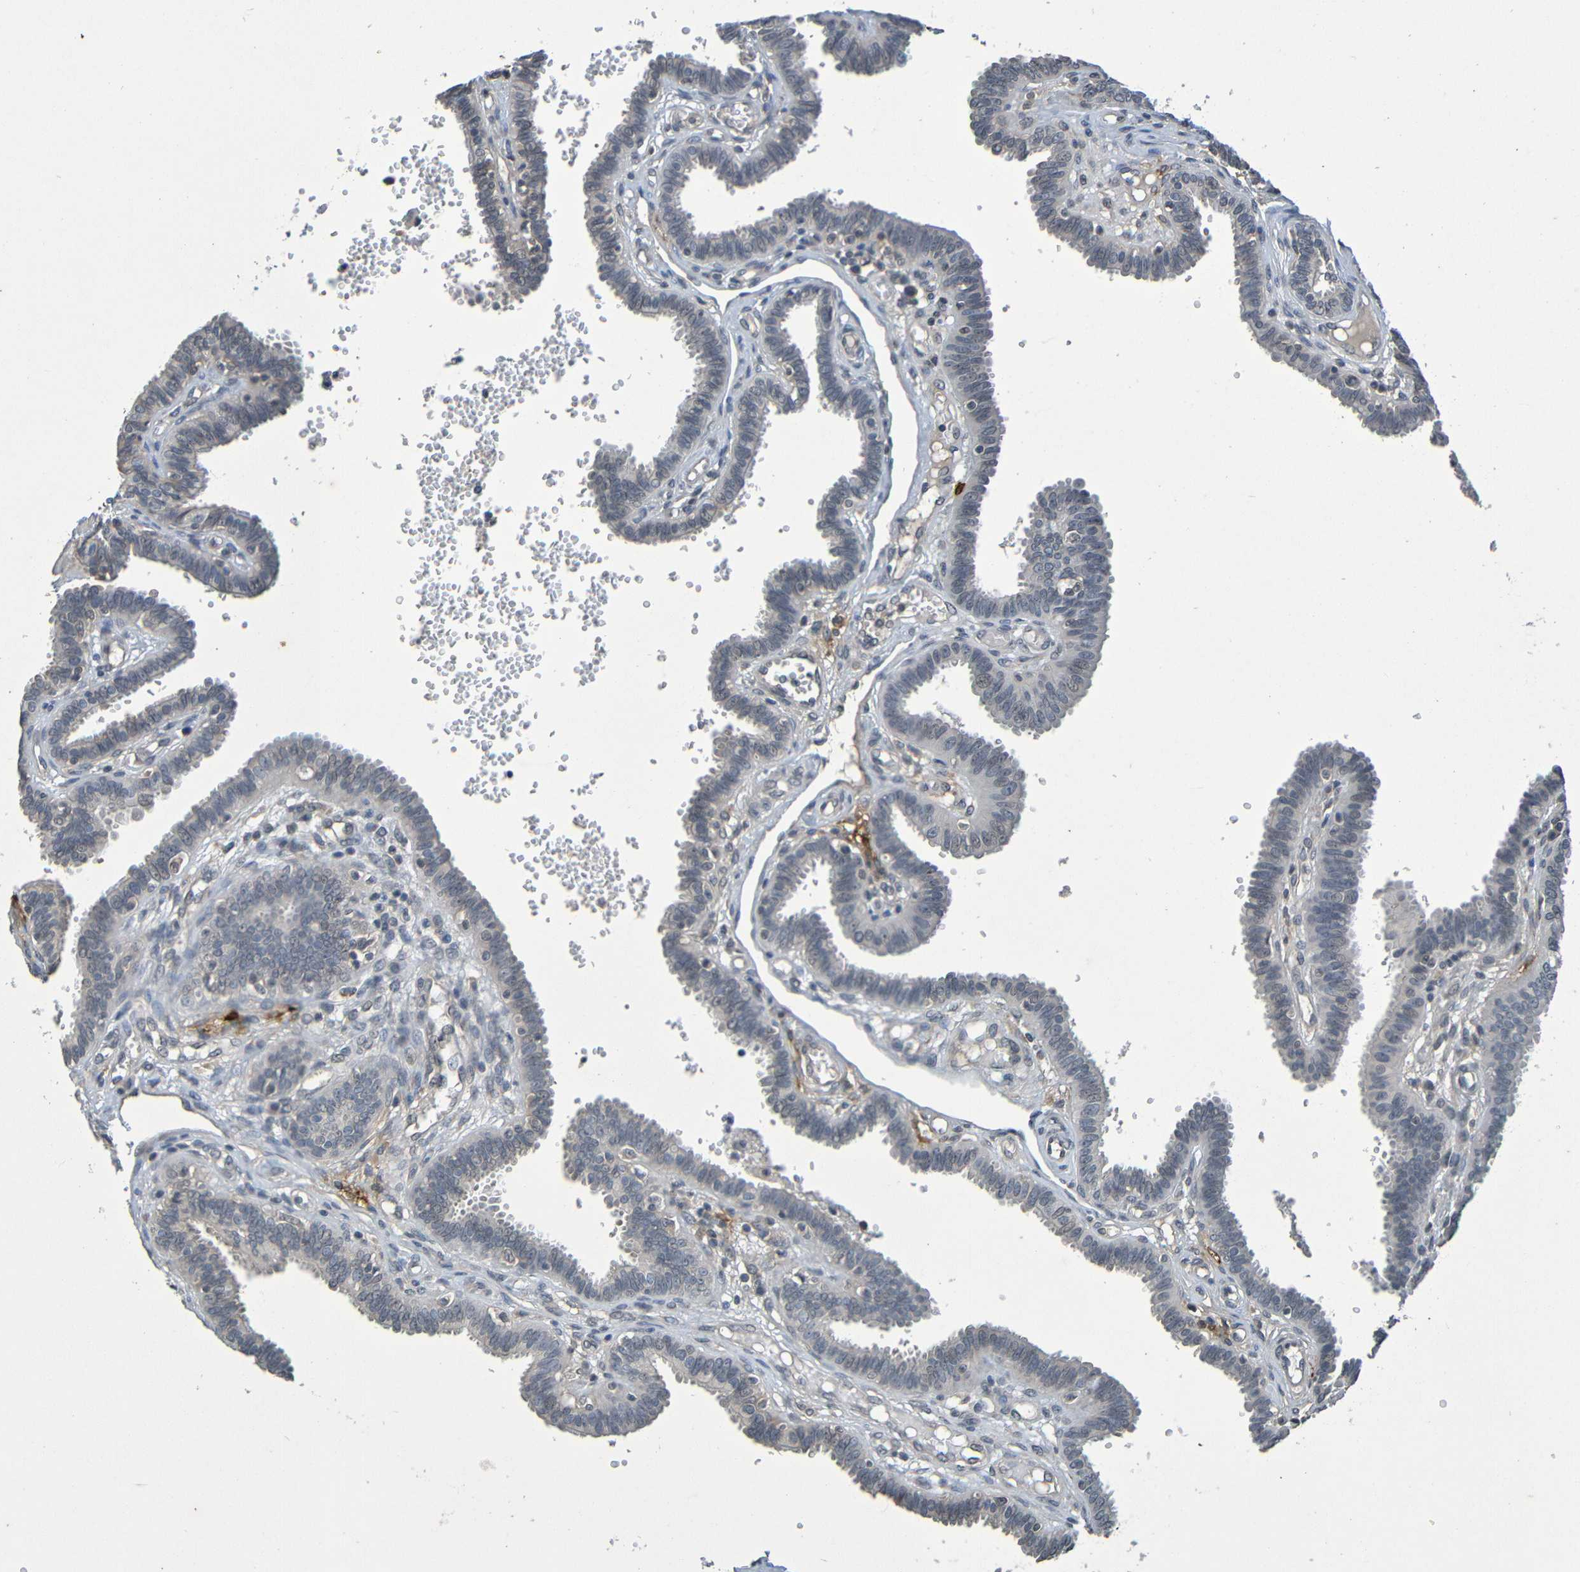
{"staining": {"intensity": "negative", "quantity": "none", "location": "none"}, "tissue": "fallopian tube", "cell_type": "Glandular cells", "image_type": "normal", "snomed": [{"axis": "morphology", "description": "Normal tissue, NOS"}, {"axis": "topography", "description": "Fallopian tube"}], "caption": "This is an immunohistochemistry (IHC) micrograph of normal human fallopian tube. There is no expression in glandular cells.", "gene": "C3AR1", "patient": {"sex": "female", "age": 32}}